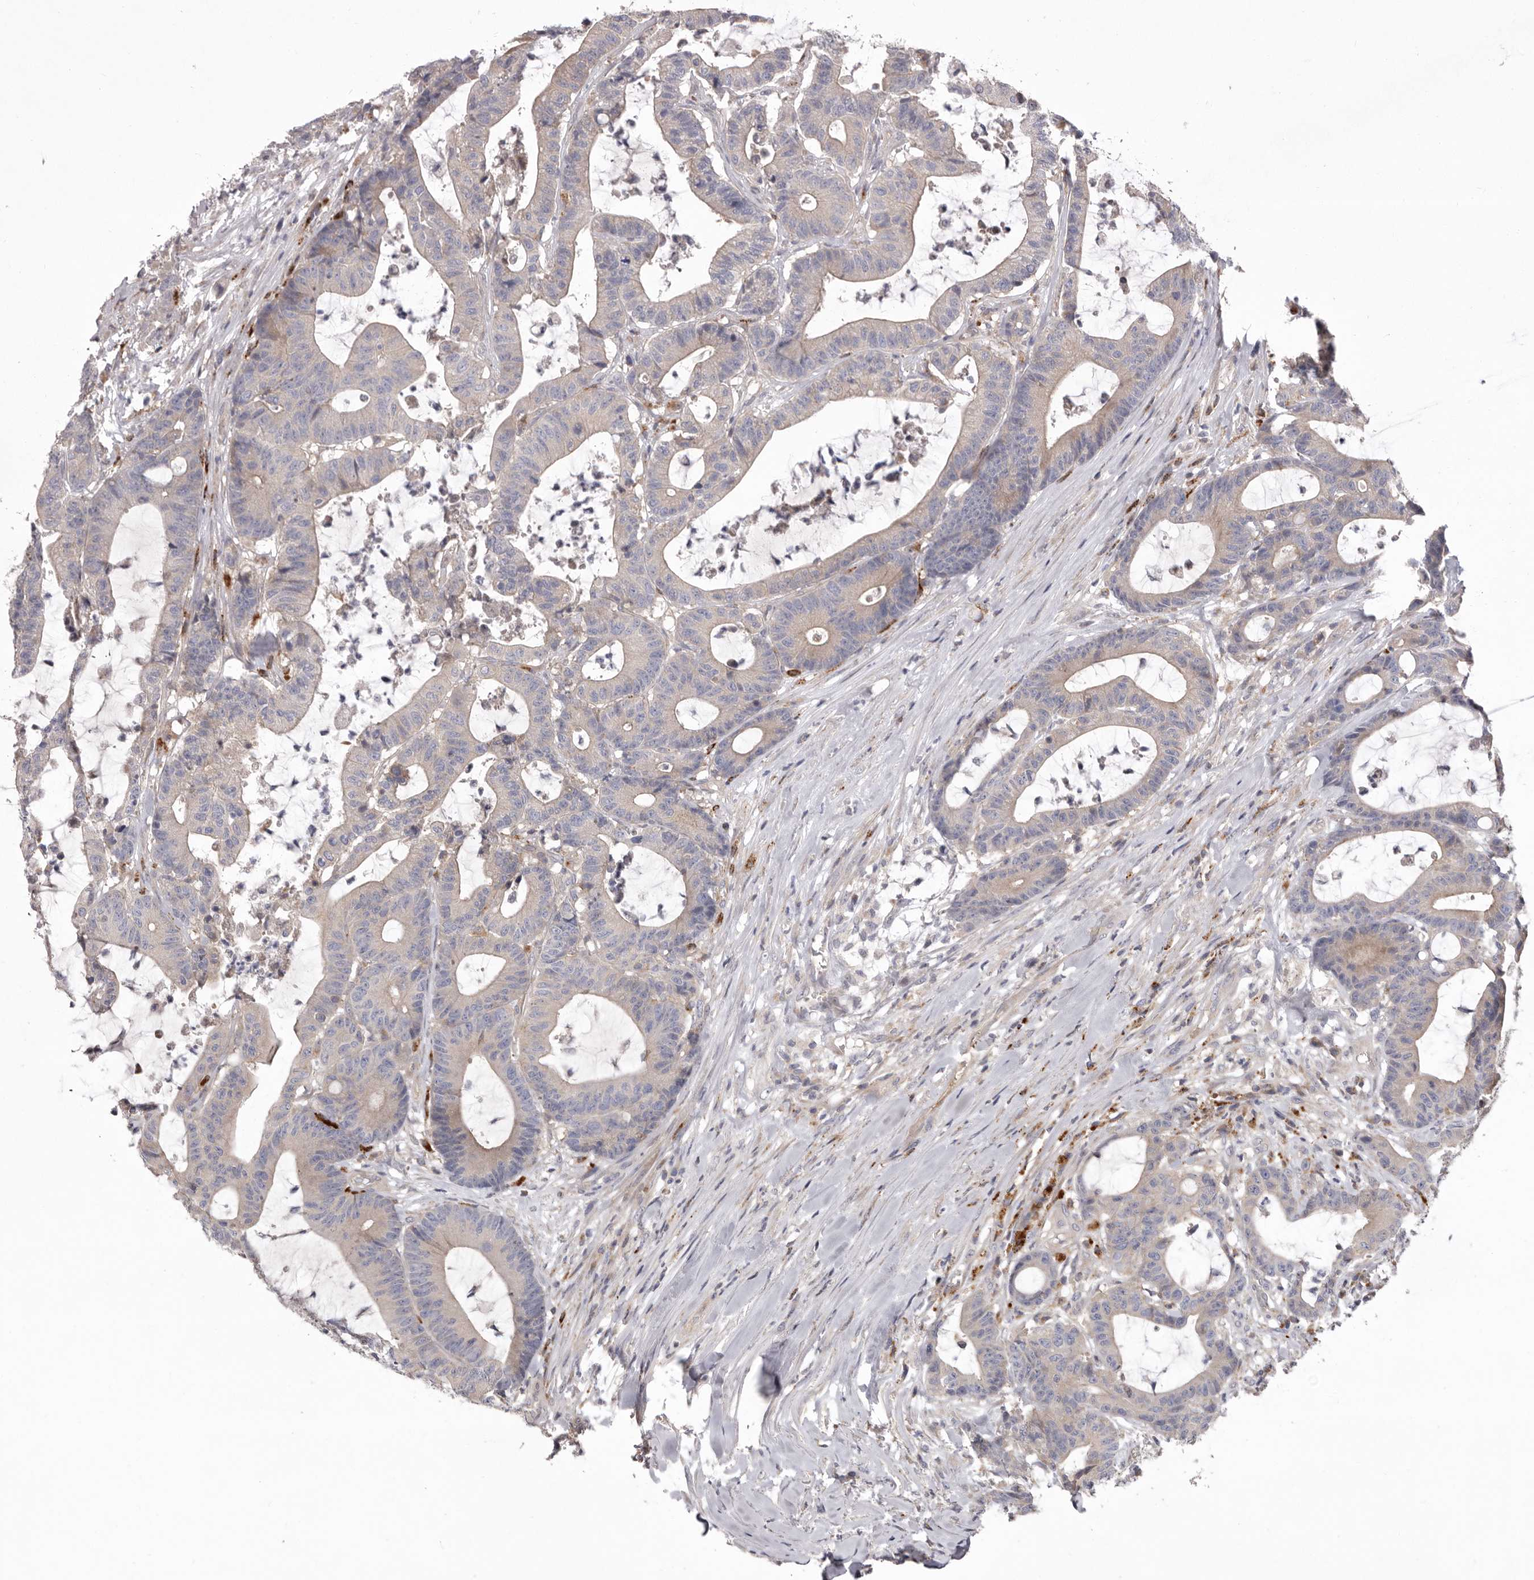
{"staining": {"intensity": "negative", "quantity": "none", "location": "none"}, "tissue": "colorectal cancer", "cell_type": "Tumor cells", "image_type": "cancer", "snomed": [{"axis": "morphology", "description": "Adenocarcinoma, NOS"}, {"axis": "topography", "description": "Colon"}], "caption": "Tumor cells show no significant protein staining in colorectal cancer (adenocarcinoma).", "gene": "WDR47", "patient": {"sex": "female", "age": 84}}